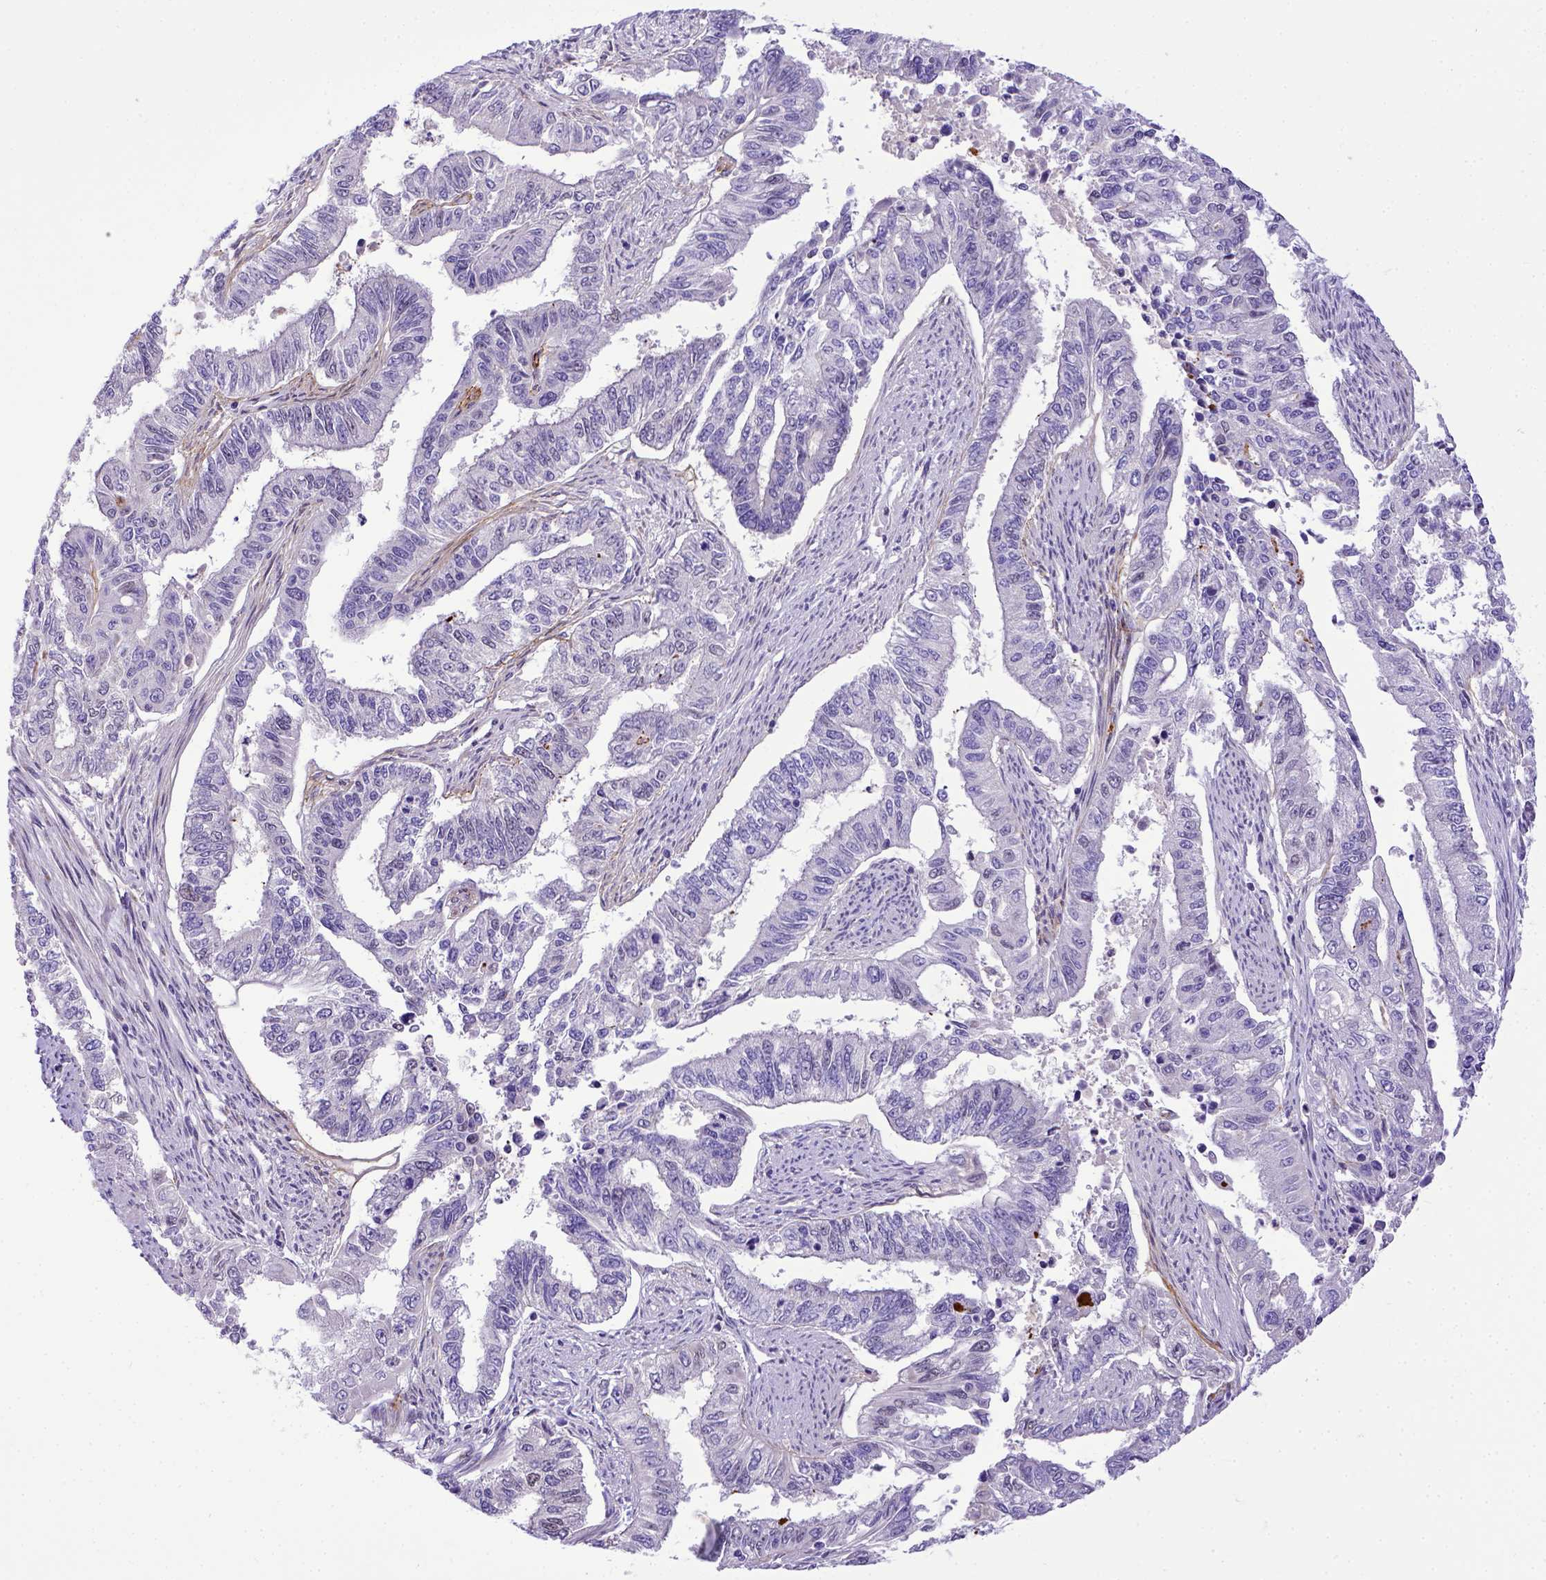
{"staining": {"intensity": "negative", "quantity": "none", "location": "none"}, "tissue": "endometrial cancer", "cell_type": "Tumor cells", "image_type": "cancer", "snomed": [{"axis": "morphology", "description": "Adenocarcinoma, NOS"}, {"axis": "topography", "description": "Uterus"}], "caption": "Immunohistochemistry (IHC) image of human endometrial cancer stained for a protein (brown), which reveals no expression in tumor cells.", "gene": "CFAP300", "patient": {"sex": "female", "age": 59}}